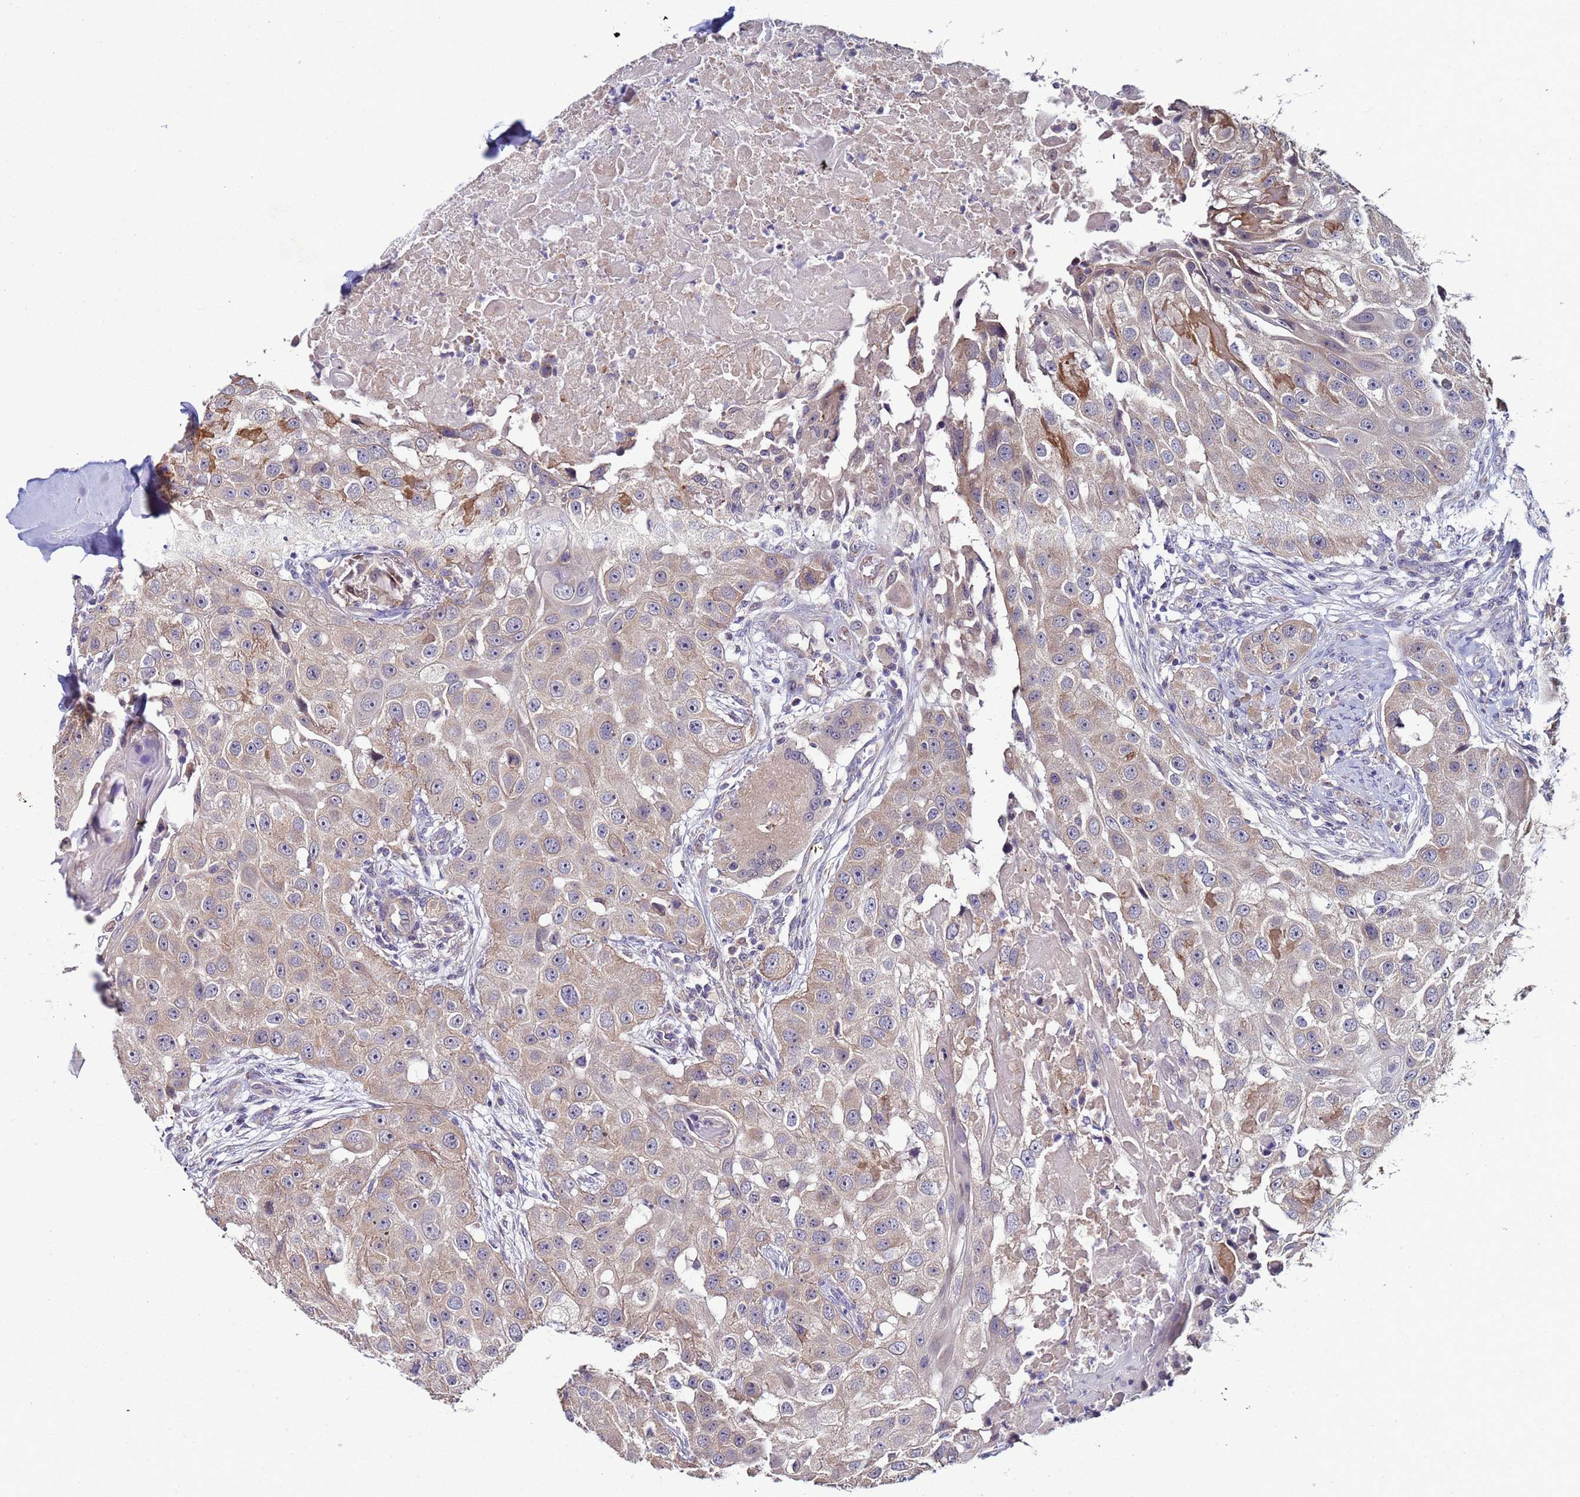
{"staining": {"intensity": "weak", "quantity": "<25%", "location": "cytoplasmic/membranous"}, "tissue": "head and neck cancer", "cell_type": "Tumor cells", "image_type": "cancer", "snomed": [{"axis": "morphology", "description": "Normal tissue, NOS"}, {"axis": "morphology", "description": "Squamous cell carcinoma, NOS"}, {"axis": "topography", "description": "Skeletal muscle"}, {"axis": "topography", "description": "Head-Neck"}], "caption": "This is an immunohistochemistry micrograph of human head and neck cancer (squamous cell carcinoma). There is no staining in tumor cells.", "gene": "CLHC1", "patient": {"sex": "male", "age": 51}}